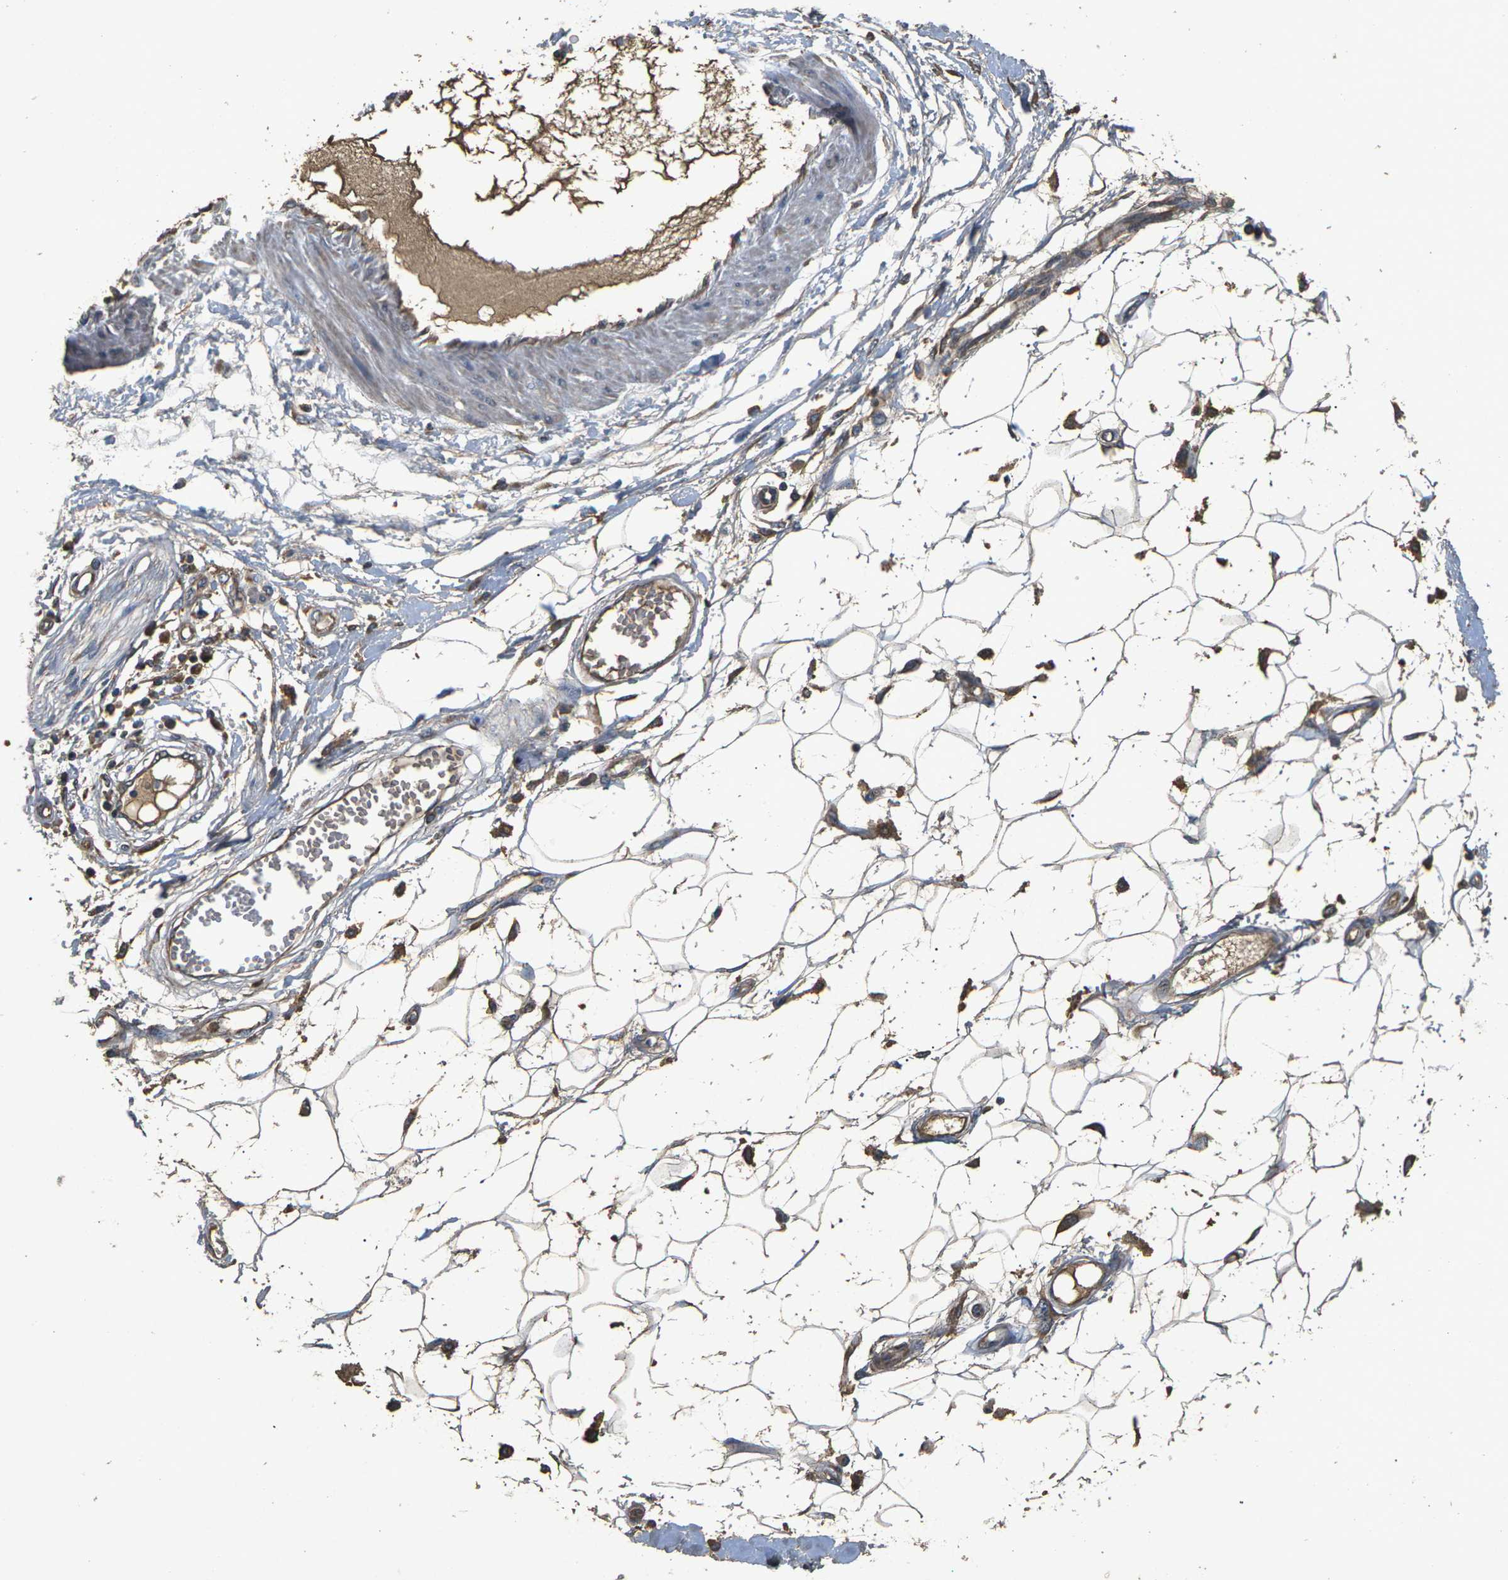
{"staining": {"intensity": "moderate", "quantity": "25%-75%", "location": "cytoplasmic/membranous"}, "tissue": "adipose tissue", "cell_type": "Adipocytes", "image_type": "normal", "snomed": [{"axis": "morphology", "description": "Normal tissue, NOS"}, {"axis": "morphology", "description": "Squamous cell carcinoma, NOS"}, {"axis": "topography", "description": "Skin"}, {"axis": "topography", "description": "Peripheral nerve tissue"}], "caption": "Immunohistochemistry (DAB) staining of unremarkable adipose tissue displays moderate cytoplasmic/membranous protein positivity in about 25%-75% of adipocytes. The staining is performed using DAB brown chromogen to label protein expression. The nuclei are counter-stained blue using hematoxylin.", "gene": "B4GAT1", "patient": {"sex": "male", "age": 83}}